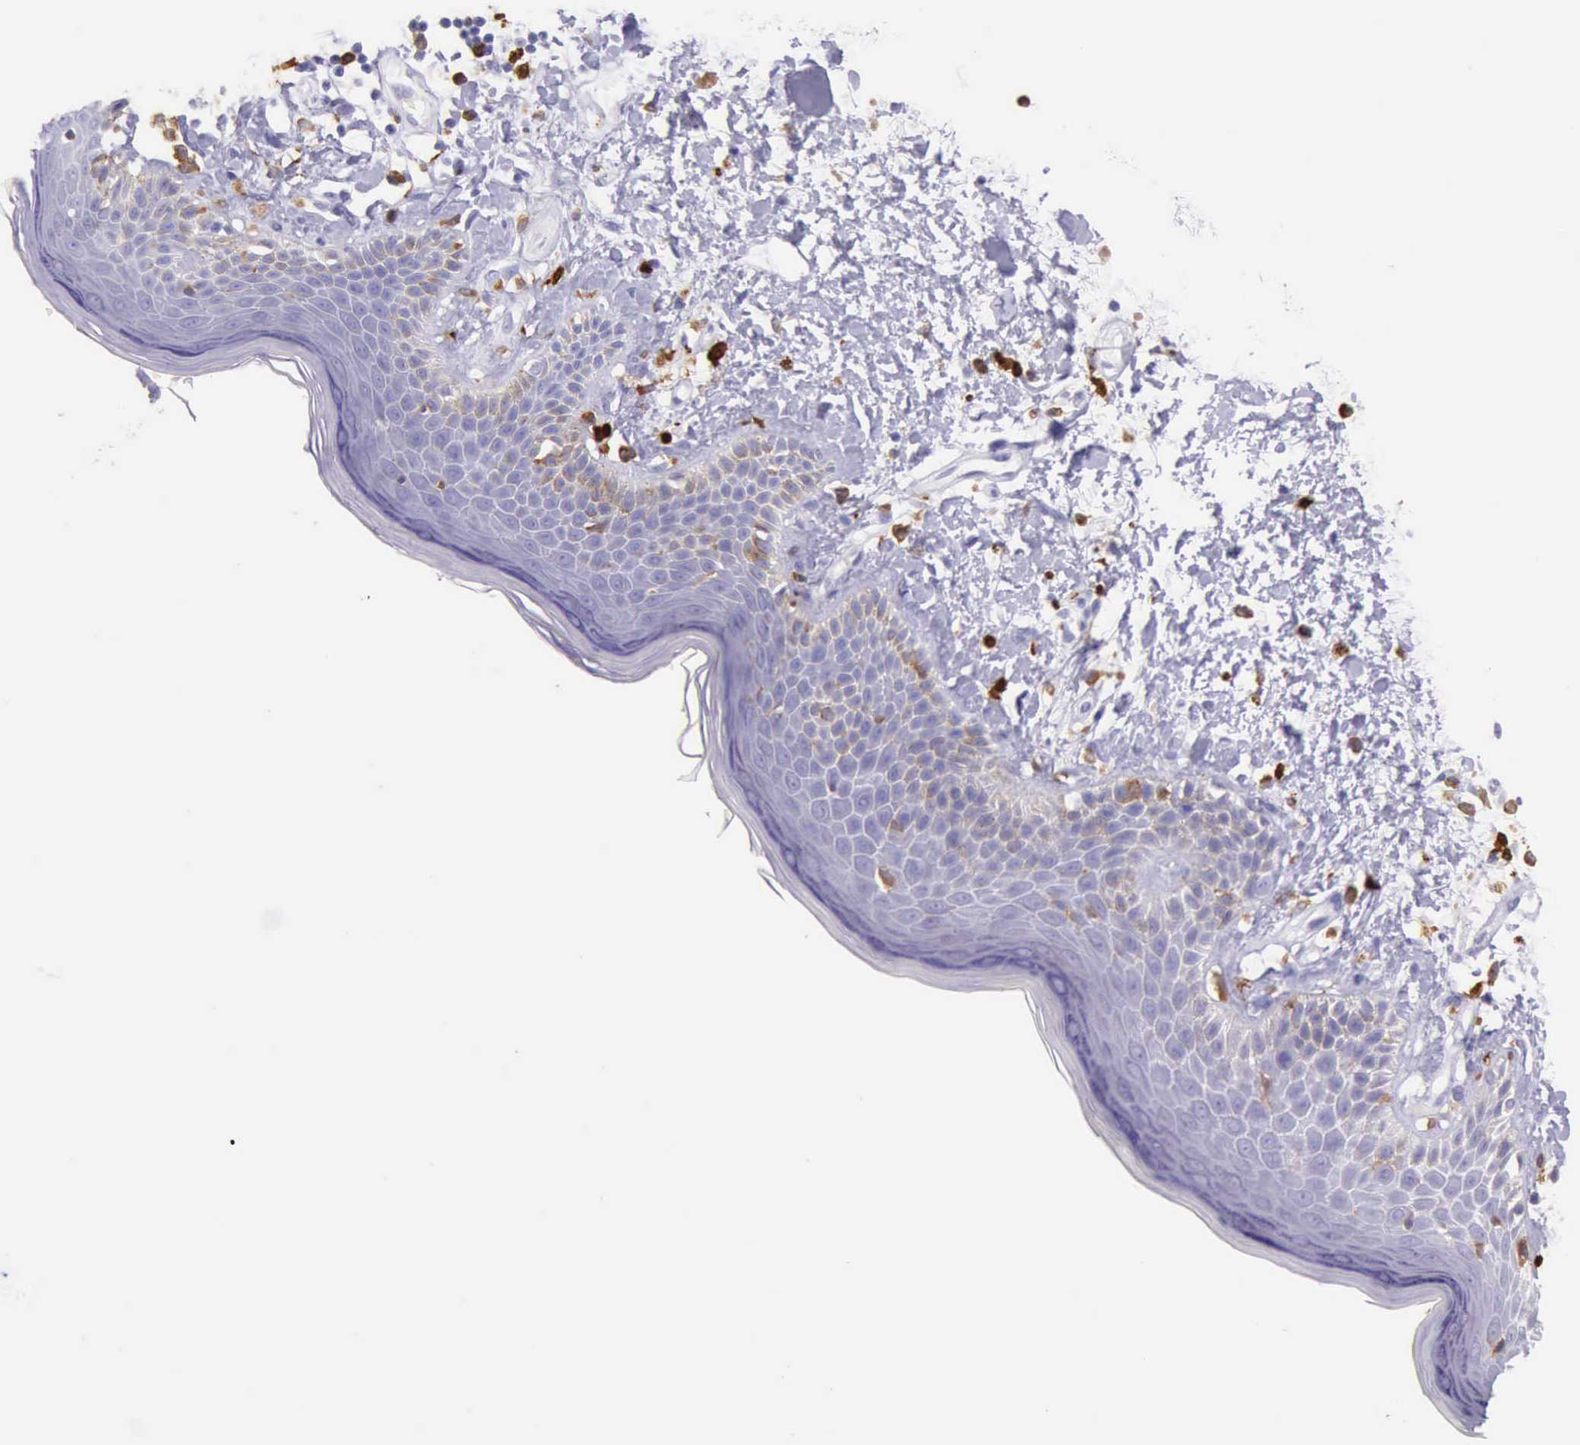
{"staining": {"intensity": "negative", "quantity": "none", "location": "none"}, "tissue": "skin", "cell_type": "Epidermal cells", "image_type": "normal", "snomed": [{"axis": "morphology", "description": "Normal tissue, NOS"}, {"axis": "topography", "description": "Anal"}], "caption": "This is a histopathology image of immunohistochemistry (IHC) staining of normal skin, which shows no staining in epidermal cells. (Brightfield microscopy of DAB immunohistochemistry (IHC) at high magnification).", "gene": "BTK", "patient": {"sex": "female", "age": 78}}